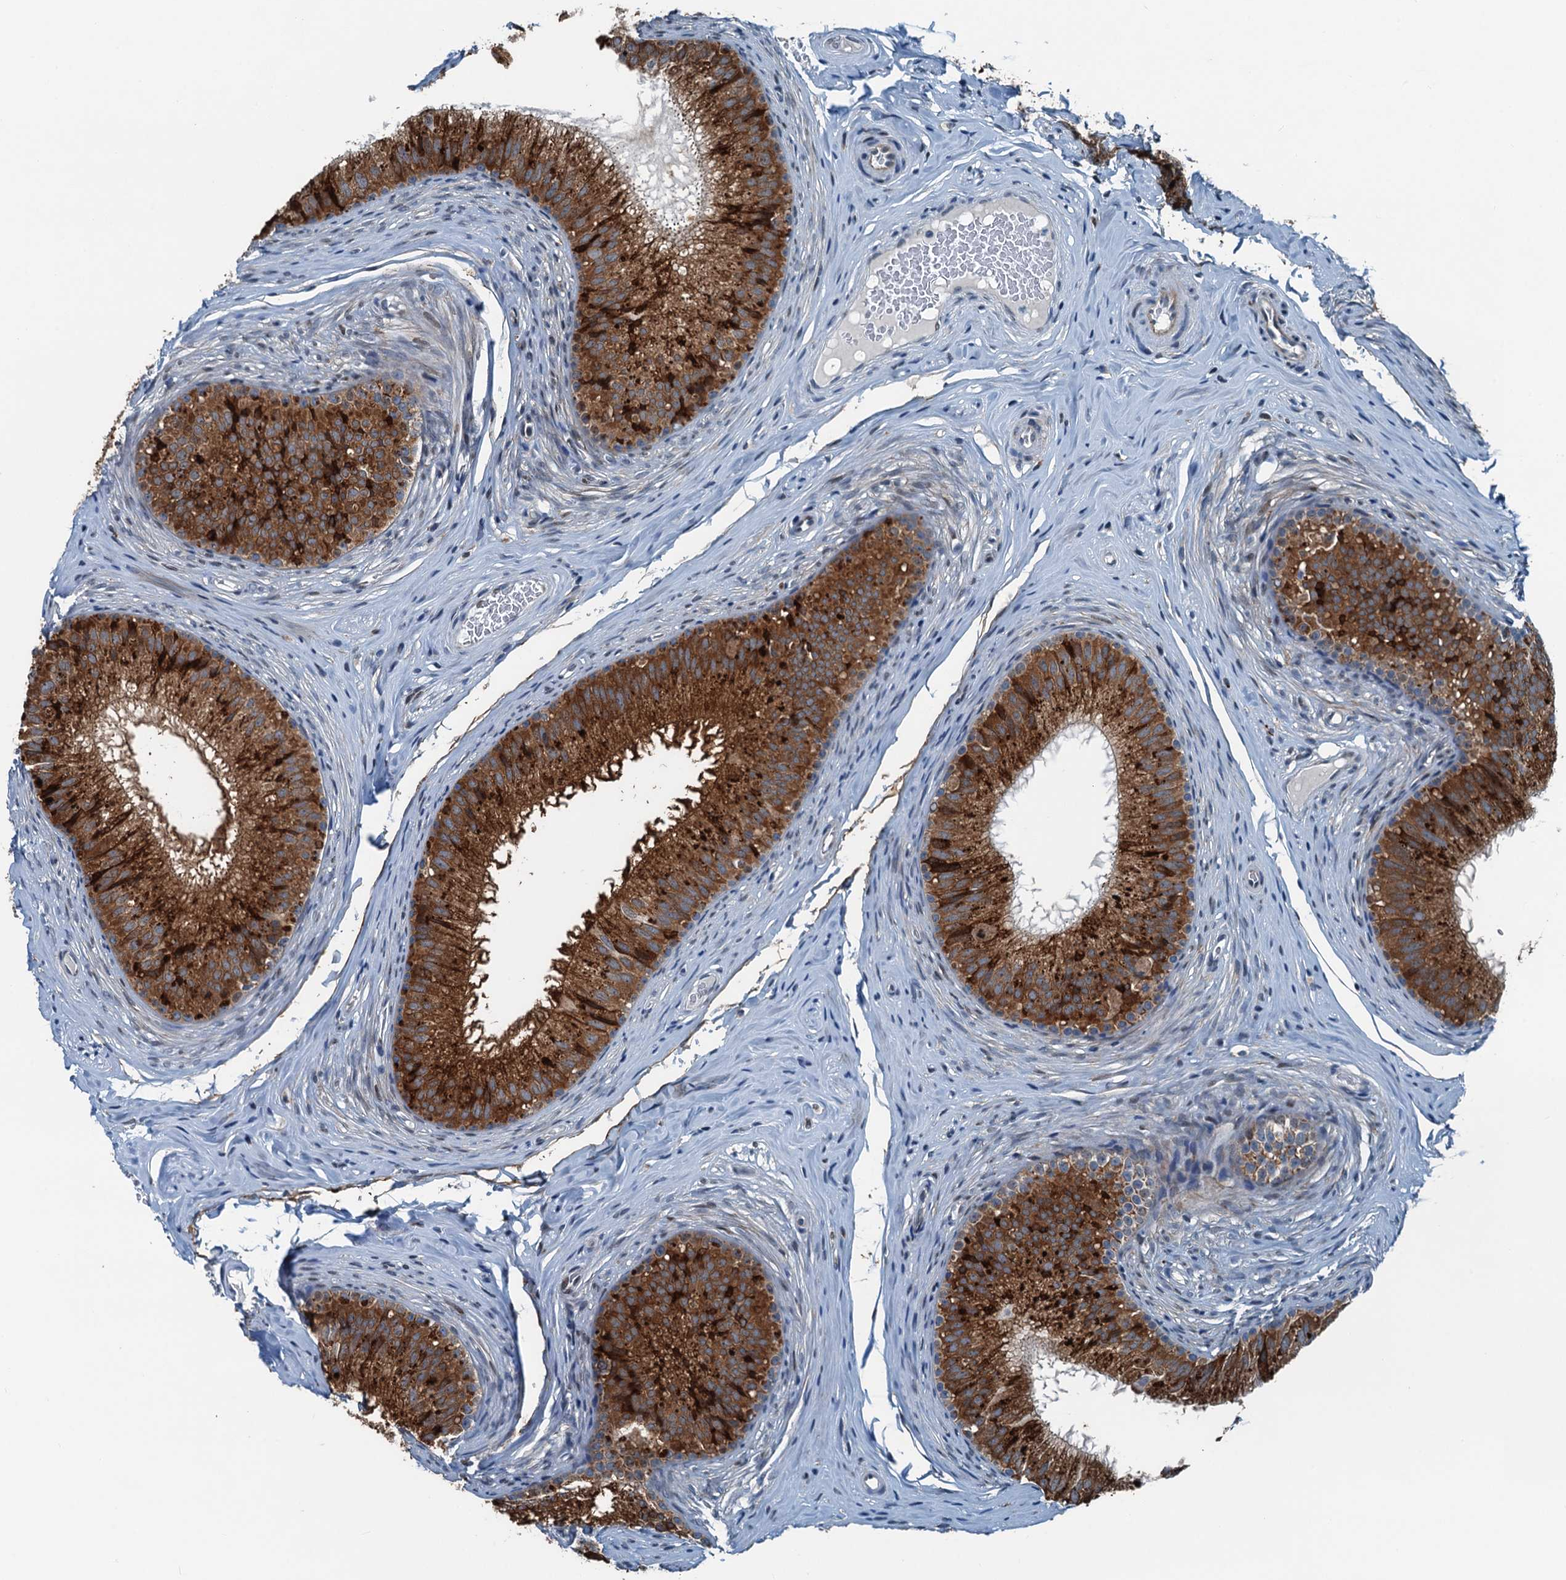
{"staining": {"intensity": "strong", "quantity": ">75%", "location": "cytoplasmic/membranous"}, "tissue": "epididymis", "cell_type": "Glandular cells", "image_type": "normal", "snomed": [{"axis": "morphology", "description": "Normal tissue, NOS"}, {"axis": "topography", "description": "Epididymis"}], "caption": "A brown stain labels strong cytoplasmic/membranous staining of a protein in glandular cells of benign human epididymis.", "gene": "TAMALIN", "patient": {"sex": "male", "age": 34}}